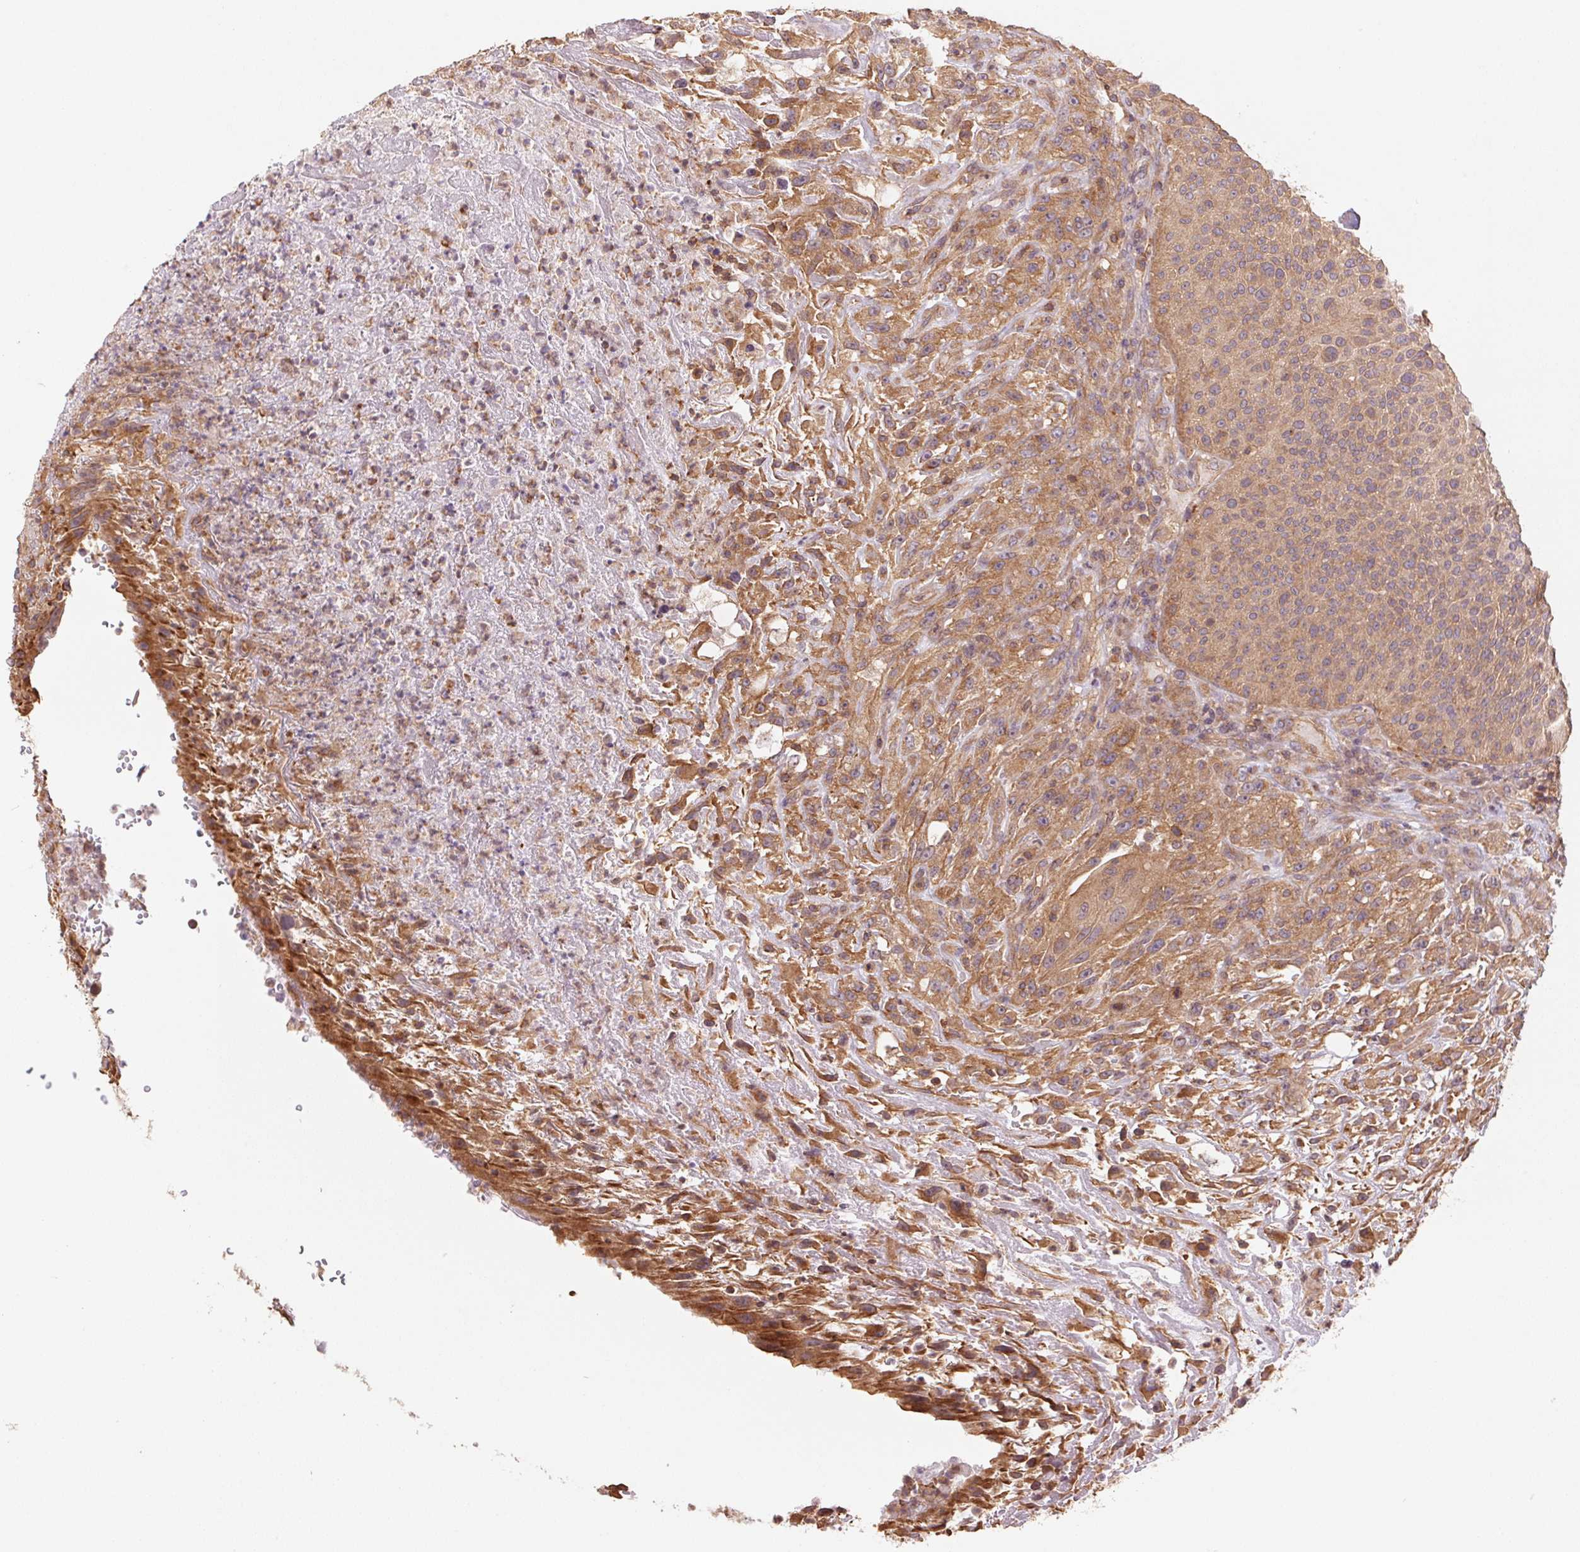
{"staining": {"intensity": "moderate", "quantity": "25%-75%", "location": "cytoplasmic/membranous"}, "tissue": "urothelial cancer", "cell_type": "Tumor cells", "image_type": "cancer", "snomed": [{"axis": "morphology", "description": "Urothelial carcinoma, High grade"}, {"axis": "topography", "description": "Urinary bladder"}], "caption": "DAB immunohistochemical staining of urothelial carcinoma (high-grade) displays moderate cytoplasmic/membranous protein staining in about 25%-75% of tumor cells.", "gene": "TUBA3D", "patient": {"sex": "male", "age": 66}}